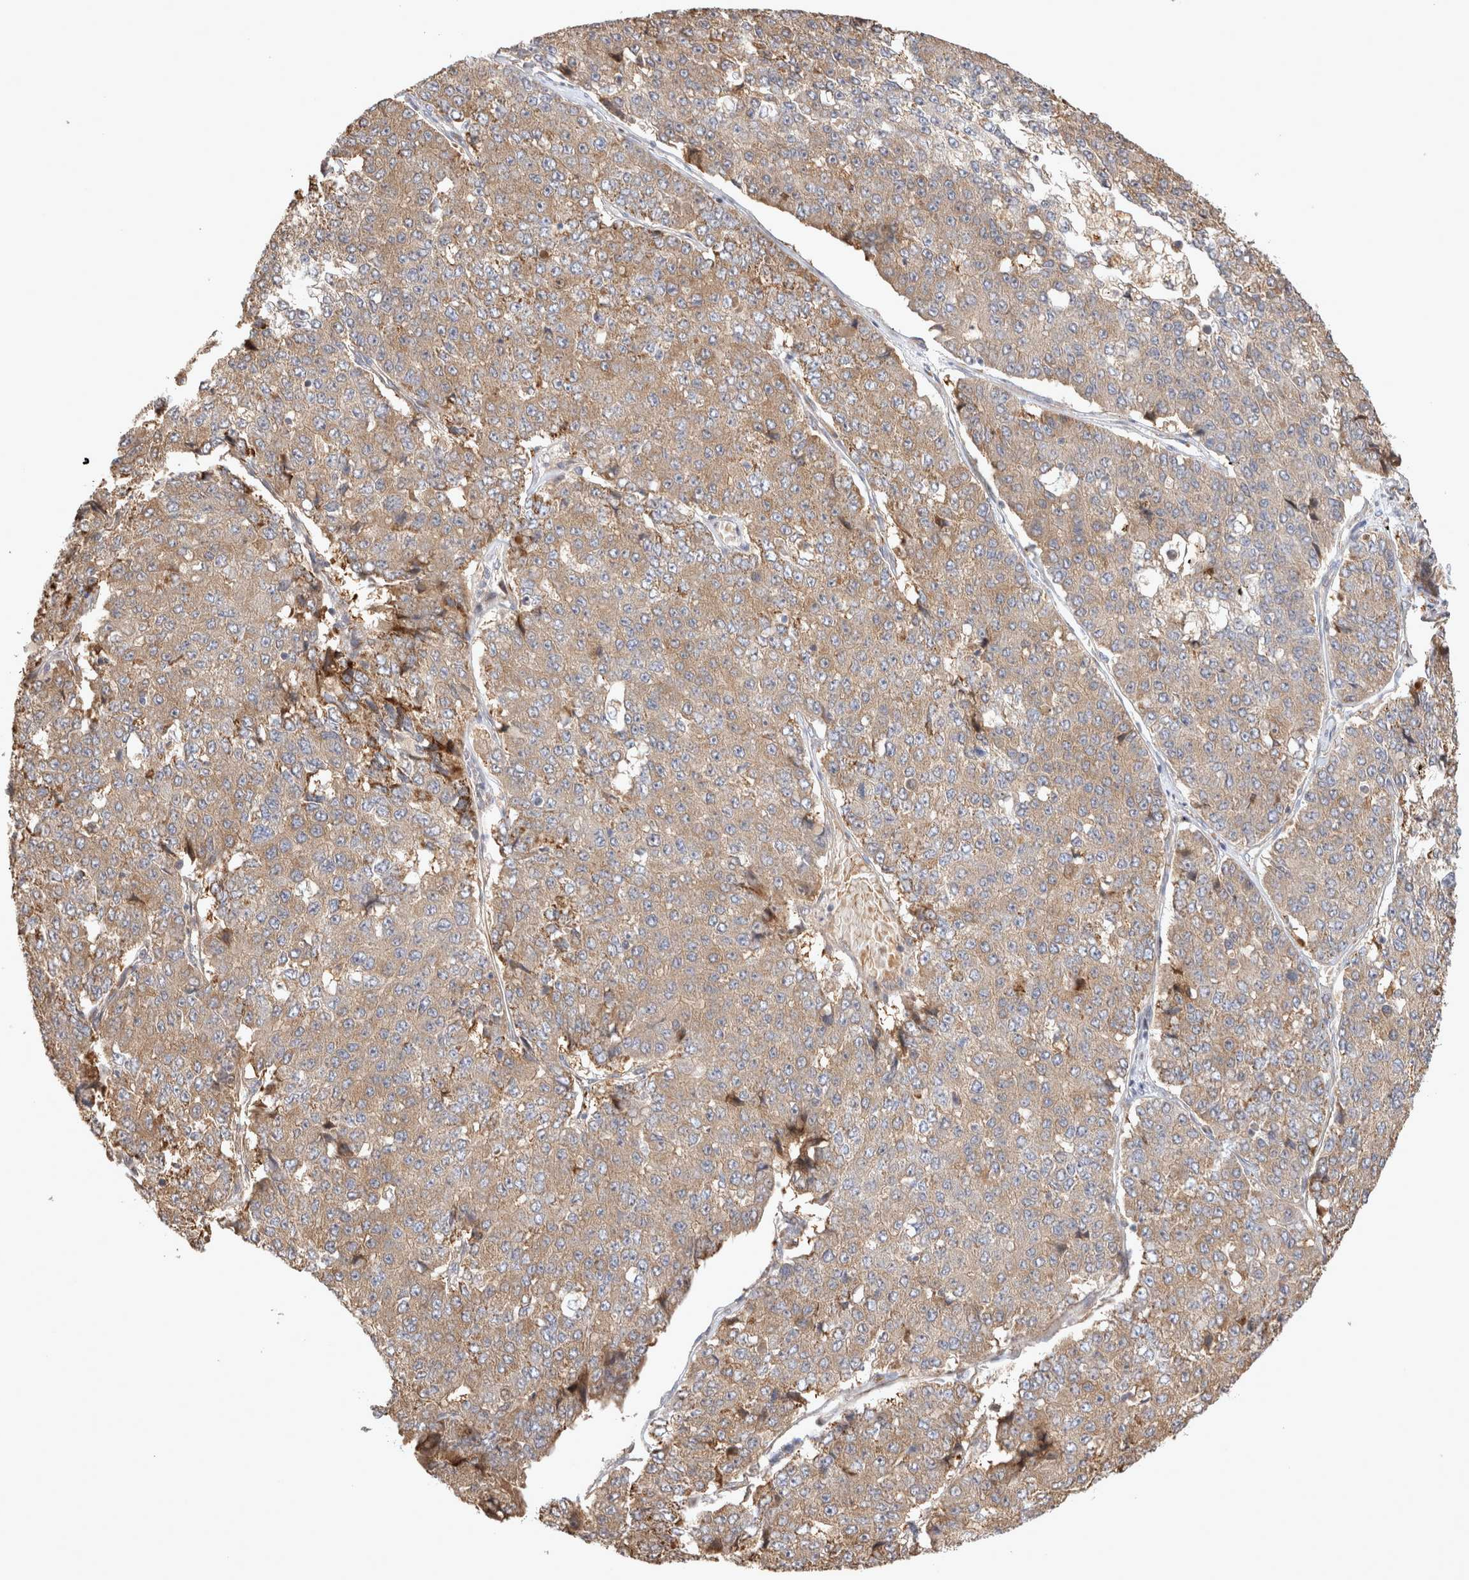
{"staining": {"intensity": "moderate", "quantity": ">75%", "location": "cytoplasmic/membranous"}, "tissue": "pancreatic cancer", "cell_type": "Tumor cells", "image_type": "cancer", "snomed": [{"axis": "morphology", "description": "Adenocarcinoma, NOS"}, {"axis": "topography", "description": "Pancreas"}], "caption": "This micrograph demonstrates immunohistochemistry (IHC) staining of human pancreatic adenocarcinoma, with medium moderate cytoplasmic/membranous expression in approximately >75% of tumor cells.", "gene": "NMU", "patient": {"sex": "male", "age": 50}}